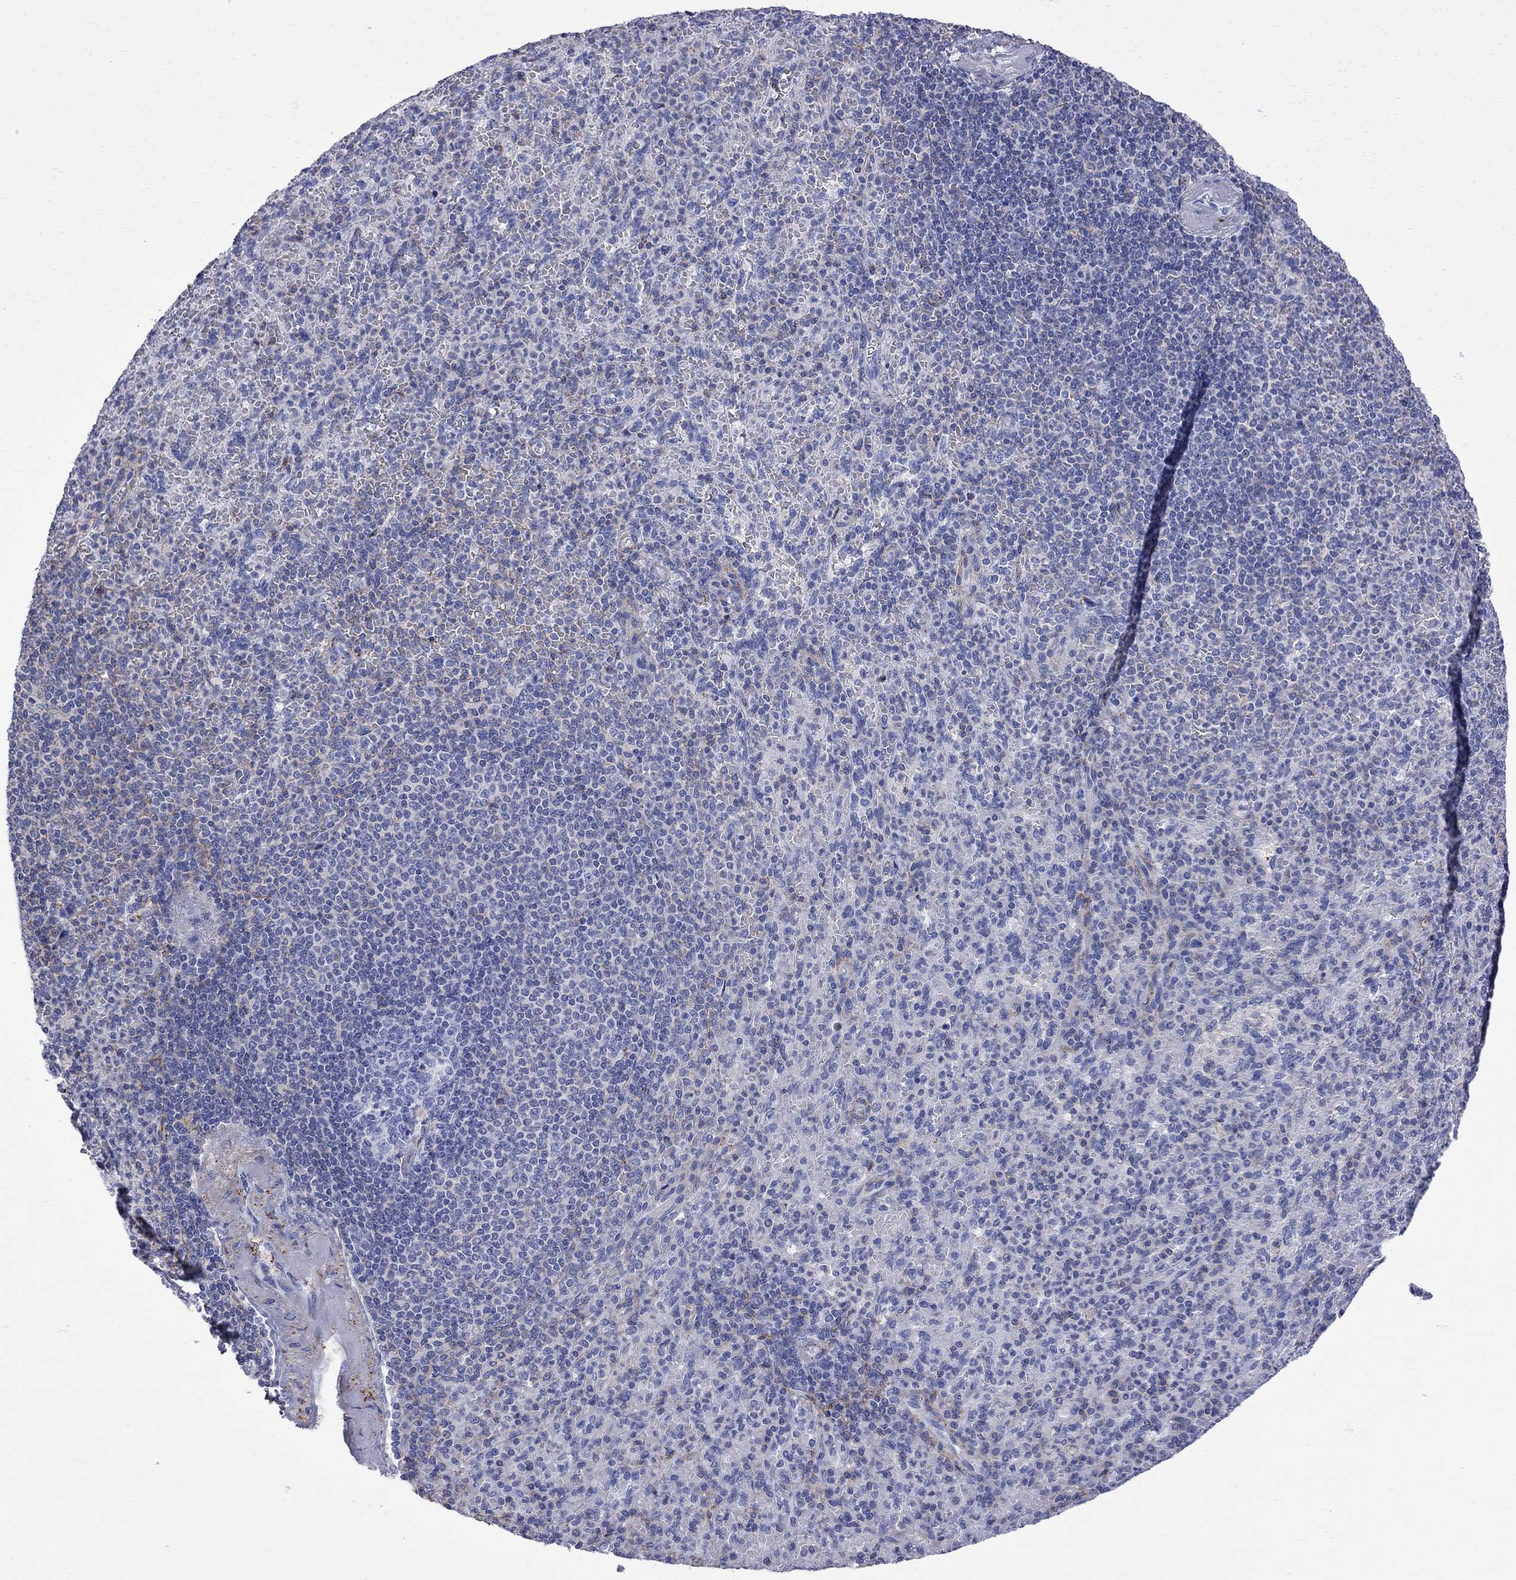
{"staining": {"intensity": "negative", "quantity": "none", "location": "none"}, "tissue": "spleen", "cell_type": "Cells in red pulp", "image_type": "normal", "snomed": [{"axis": "morphology", "description": "Normal tissue, NOS"}, {"axis": "topography", "description": "Spleen"}], "caption": "This is an immunohistochemistry histopathology image of unremarkable human spleen. There is no staining in cells in red pulp.", "gene": "S100A3", "patient": {"sex": "female", "age": 74}}